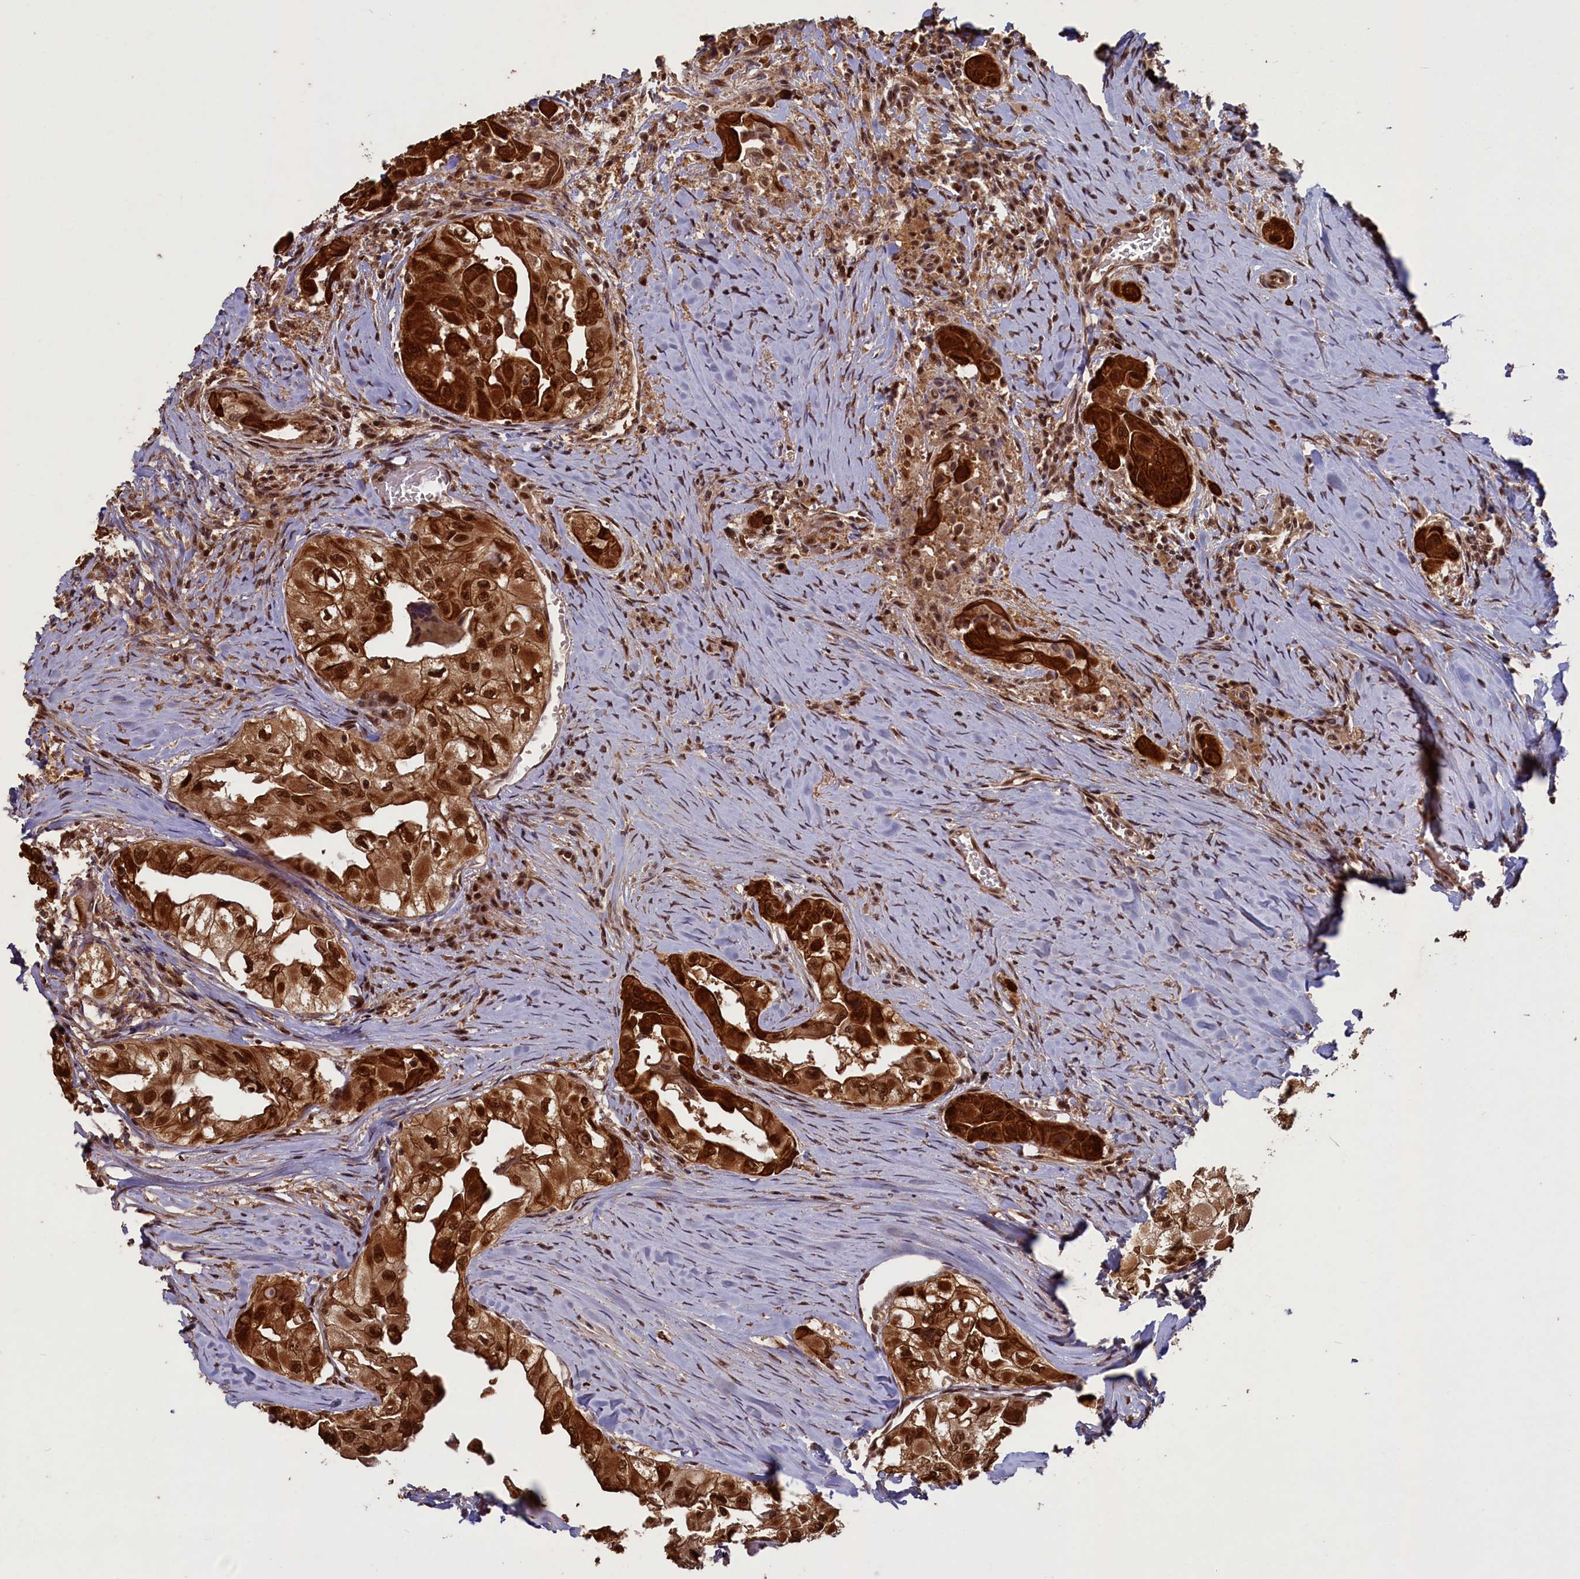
{"staining": {"intensity": "strong", "quantity": ">75%", "location": "cytoplasmic/membranous,nuclear"}, "tissue": "thyroid cancer", "cell_type": "Tumor cells", "image_type": "cancer", "snomed": [{"axis": "morphology", "description": "Papillary adenocarcinoma, NOS"}, {"axis": "topography", "description": "Thyroid gland"}], "caption": "Thyroid cancer (papillary adenocarcinoma) stained for a protein (brown) reveals strong cytoplasmic/membranous and nuclear positive expression in about >75% of tumor cells.", "gene": "NAE1", "patient": {"sex": "female", "age": 59}}